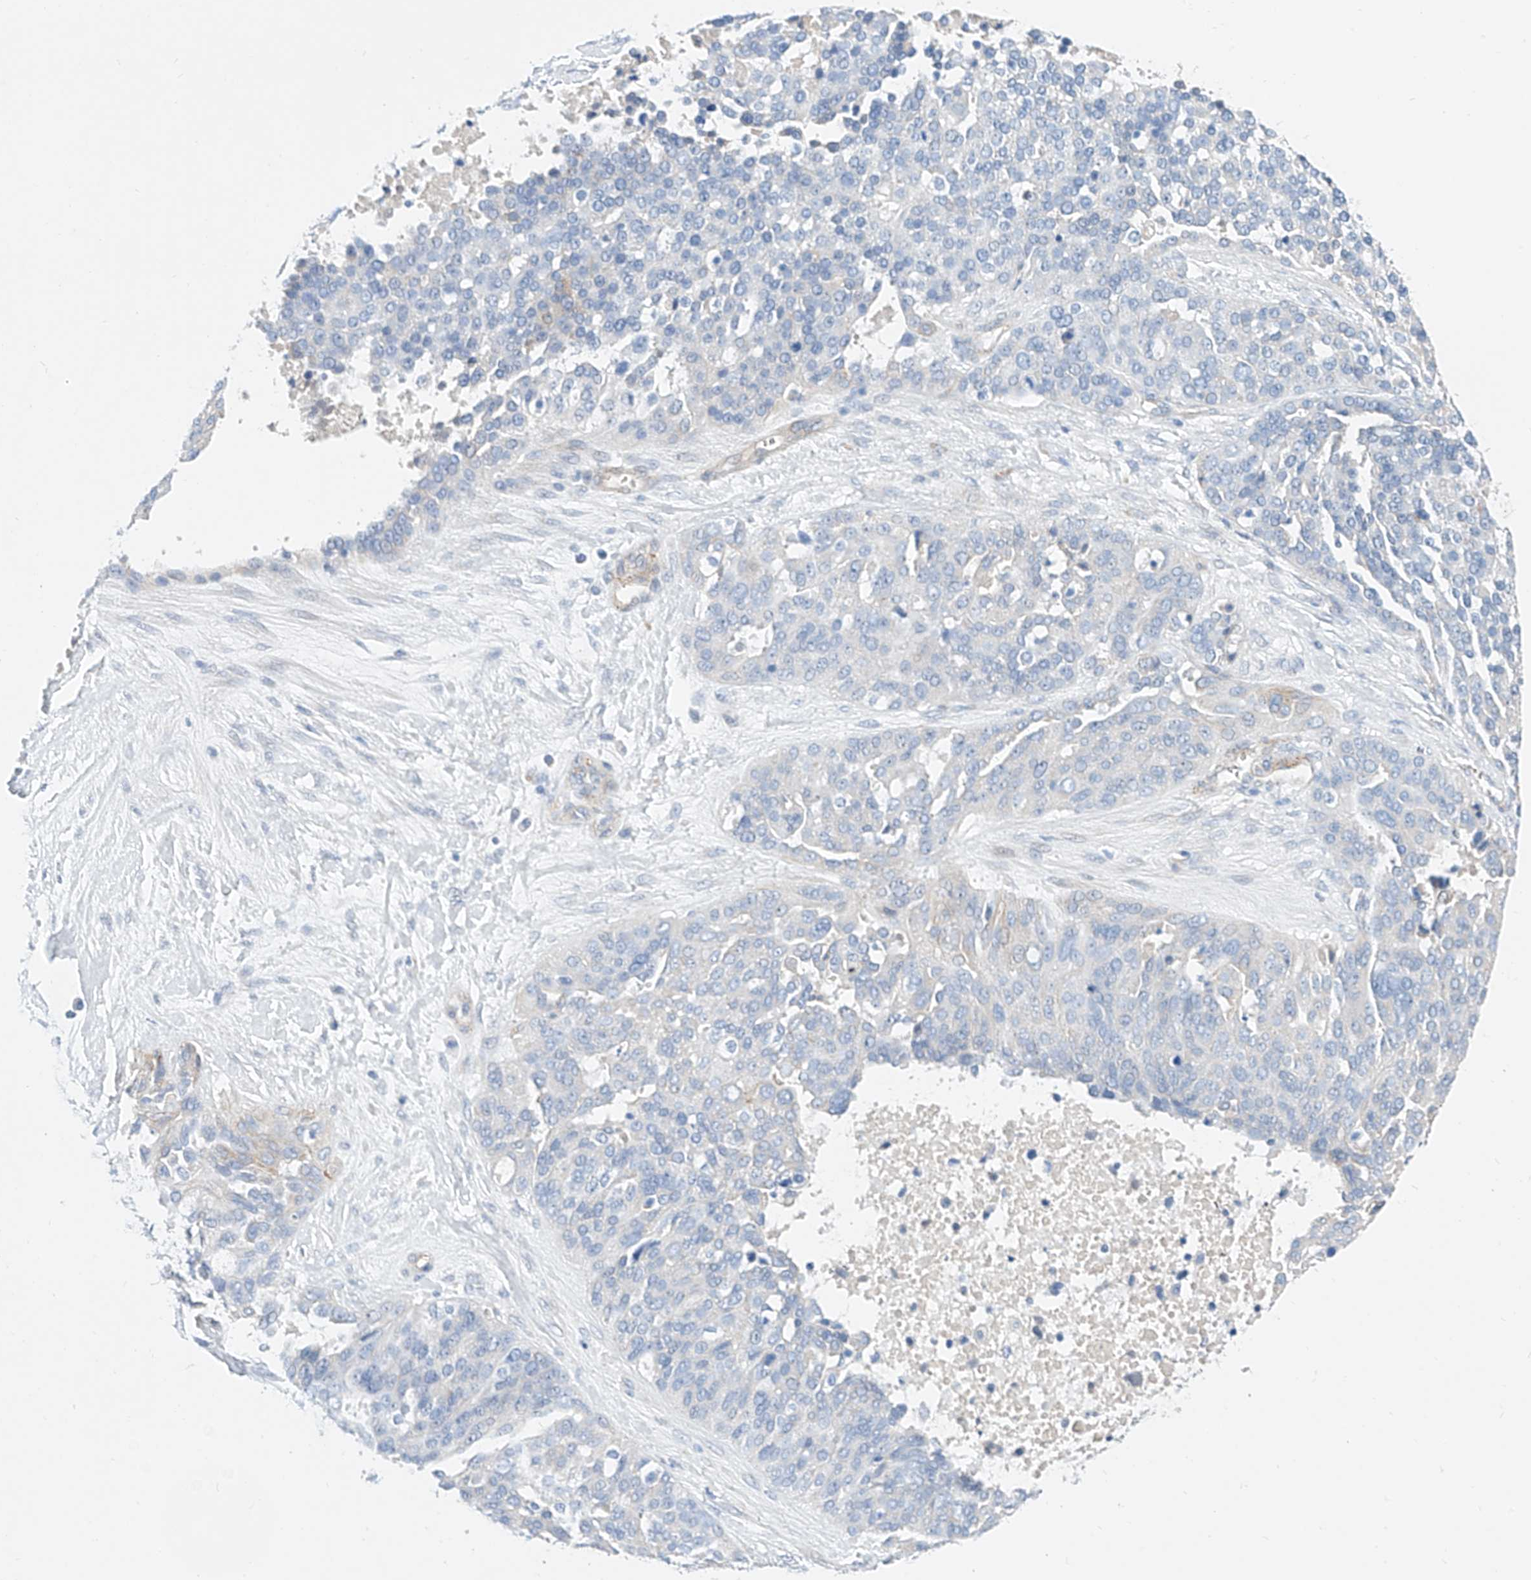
{"staining": {"intensity": "negative", "quantity": "none", "location": "none"}, "tissue": "ovarian cancer", "cell_type": "Tumor cells", "image_type": "cancer", "snomed": [{"axis": "morphology", "description": "Cystadenocarcinoma, serous, NOS"}, {"axis": "topography", "description": "Ovary"}], "caption": "Protein analysis of ovarian cancer shows no significant positivity in tumor cells.", "gene": "SBSPON", "patient": {"sex": "female", "age": 44}}